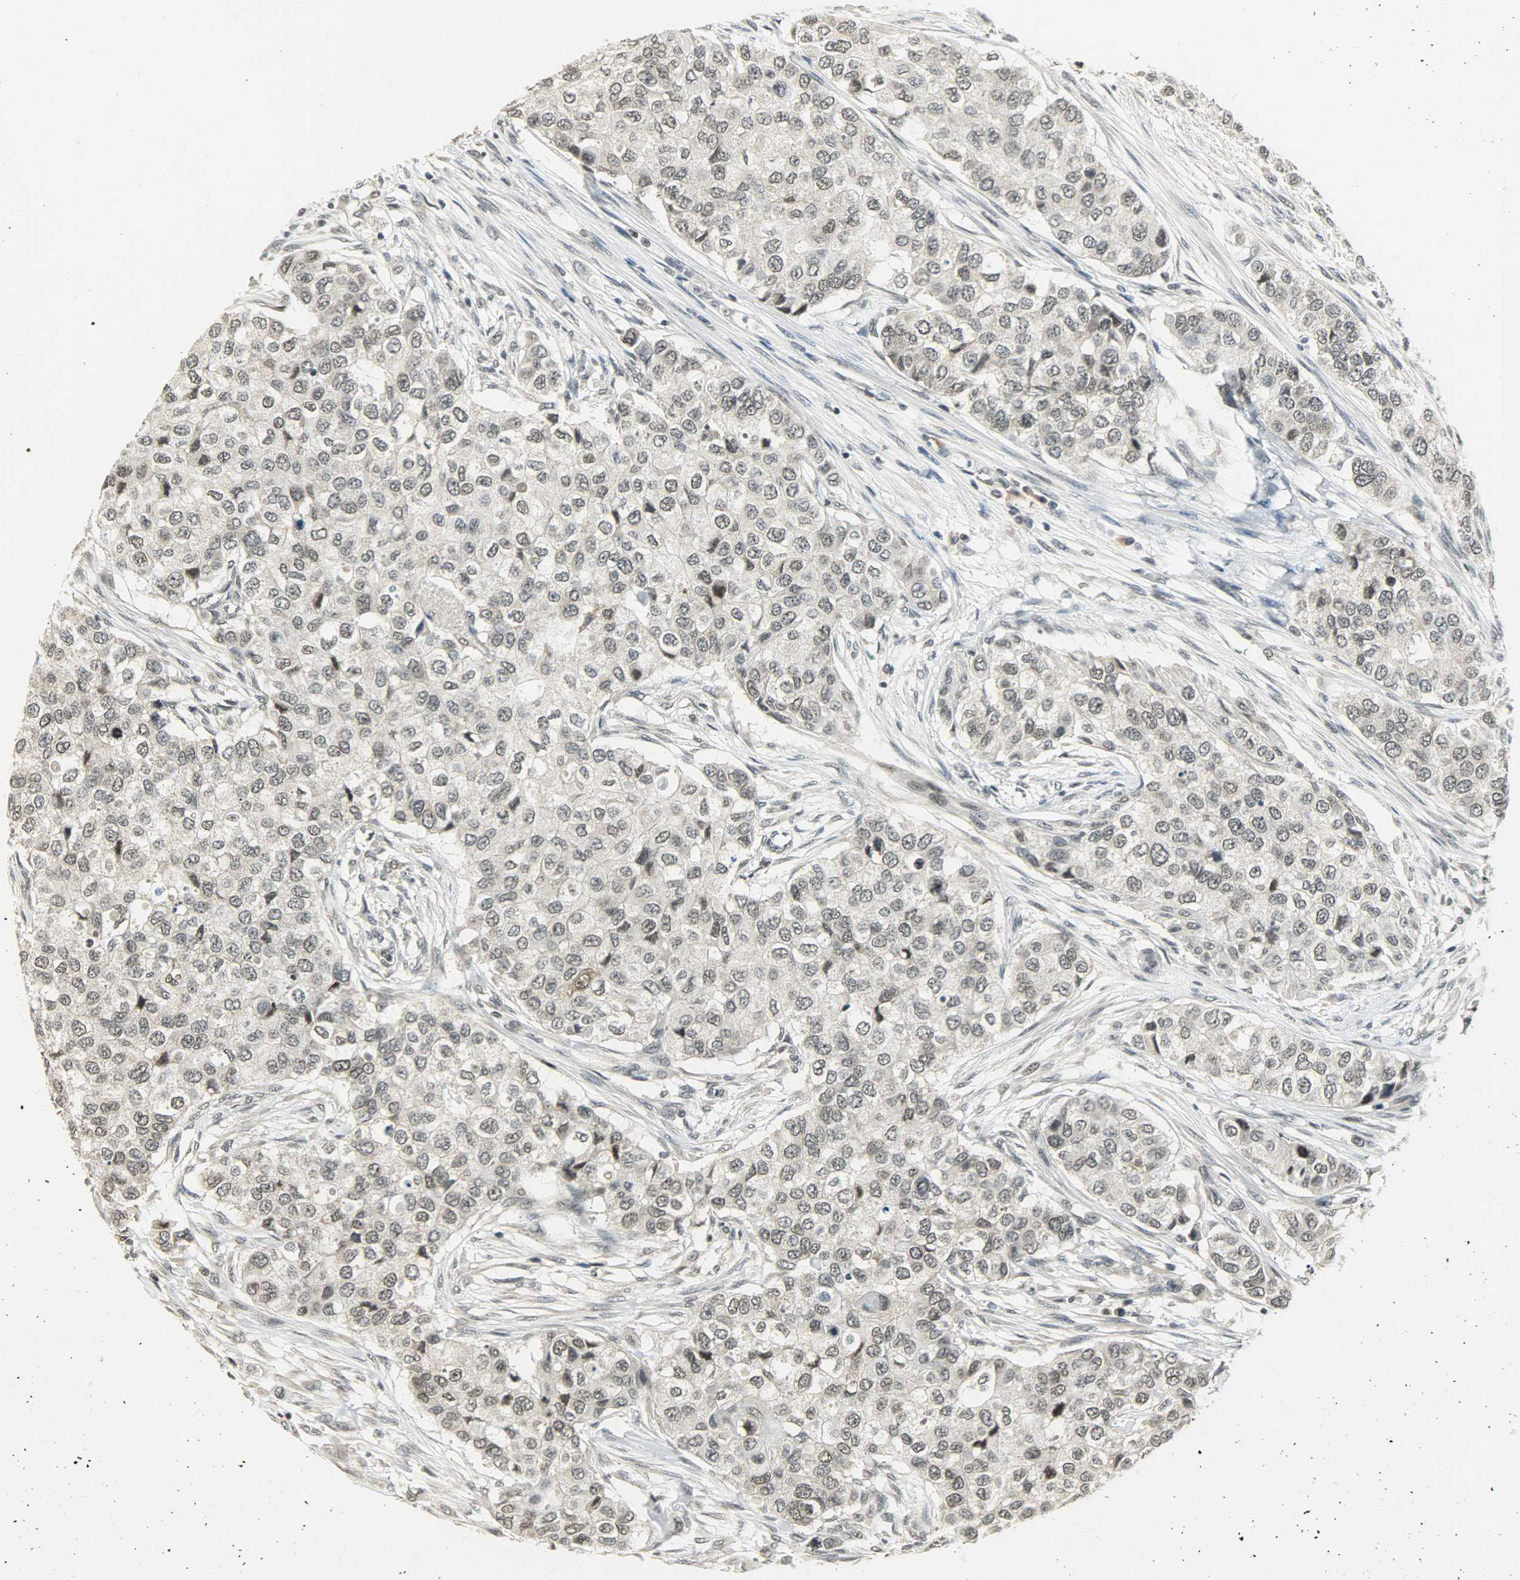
{"staining": {"intensity": "weak", "quantity": ">75%", "location": "cytoplasmic/membranous,nuclear"}, "tissue": "breast cancer", "cell_type": "Tumor cells", "image_type": "cancer", "snomed": [{"axis": "morphology", "description": "Normal tissue, NOS"}, {"axis": "morphology", "description": "Duct carcinoma"}, {"axis": "topography", "description": "Breast"}], "caption": "Breast infiltrating ductal carcinoma stained with a brown dye demonstrates weak cytoplasmic/membranous and nuclear positive expression in approximately >75% of tumor cells.", "gene": "SMARCA5", "patient": {"sex": "female", "age": 49}}